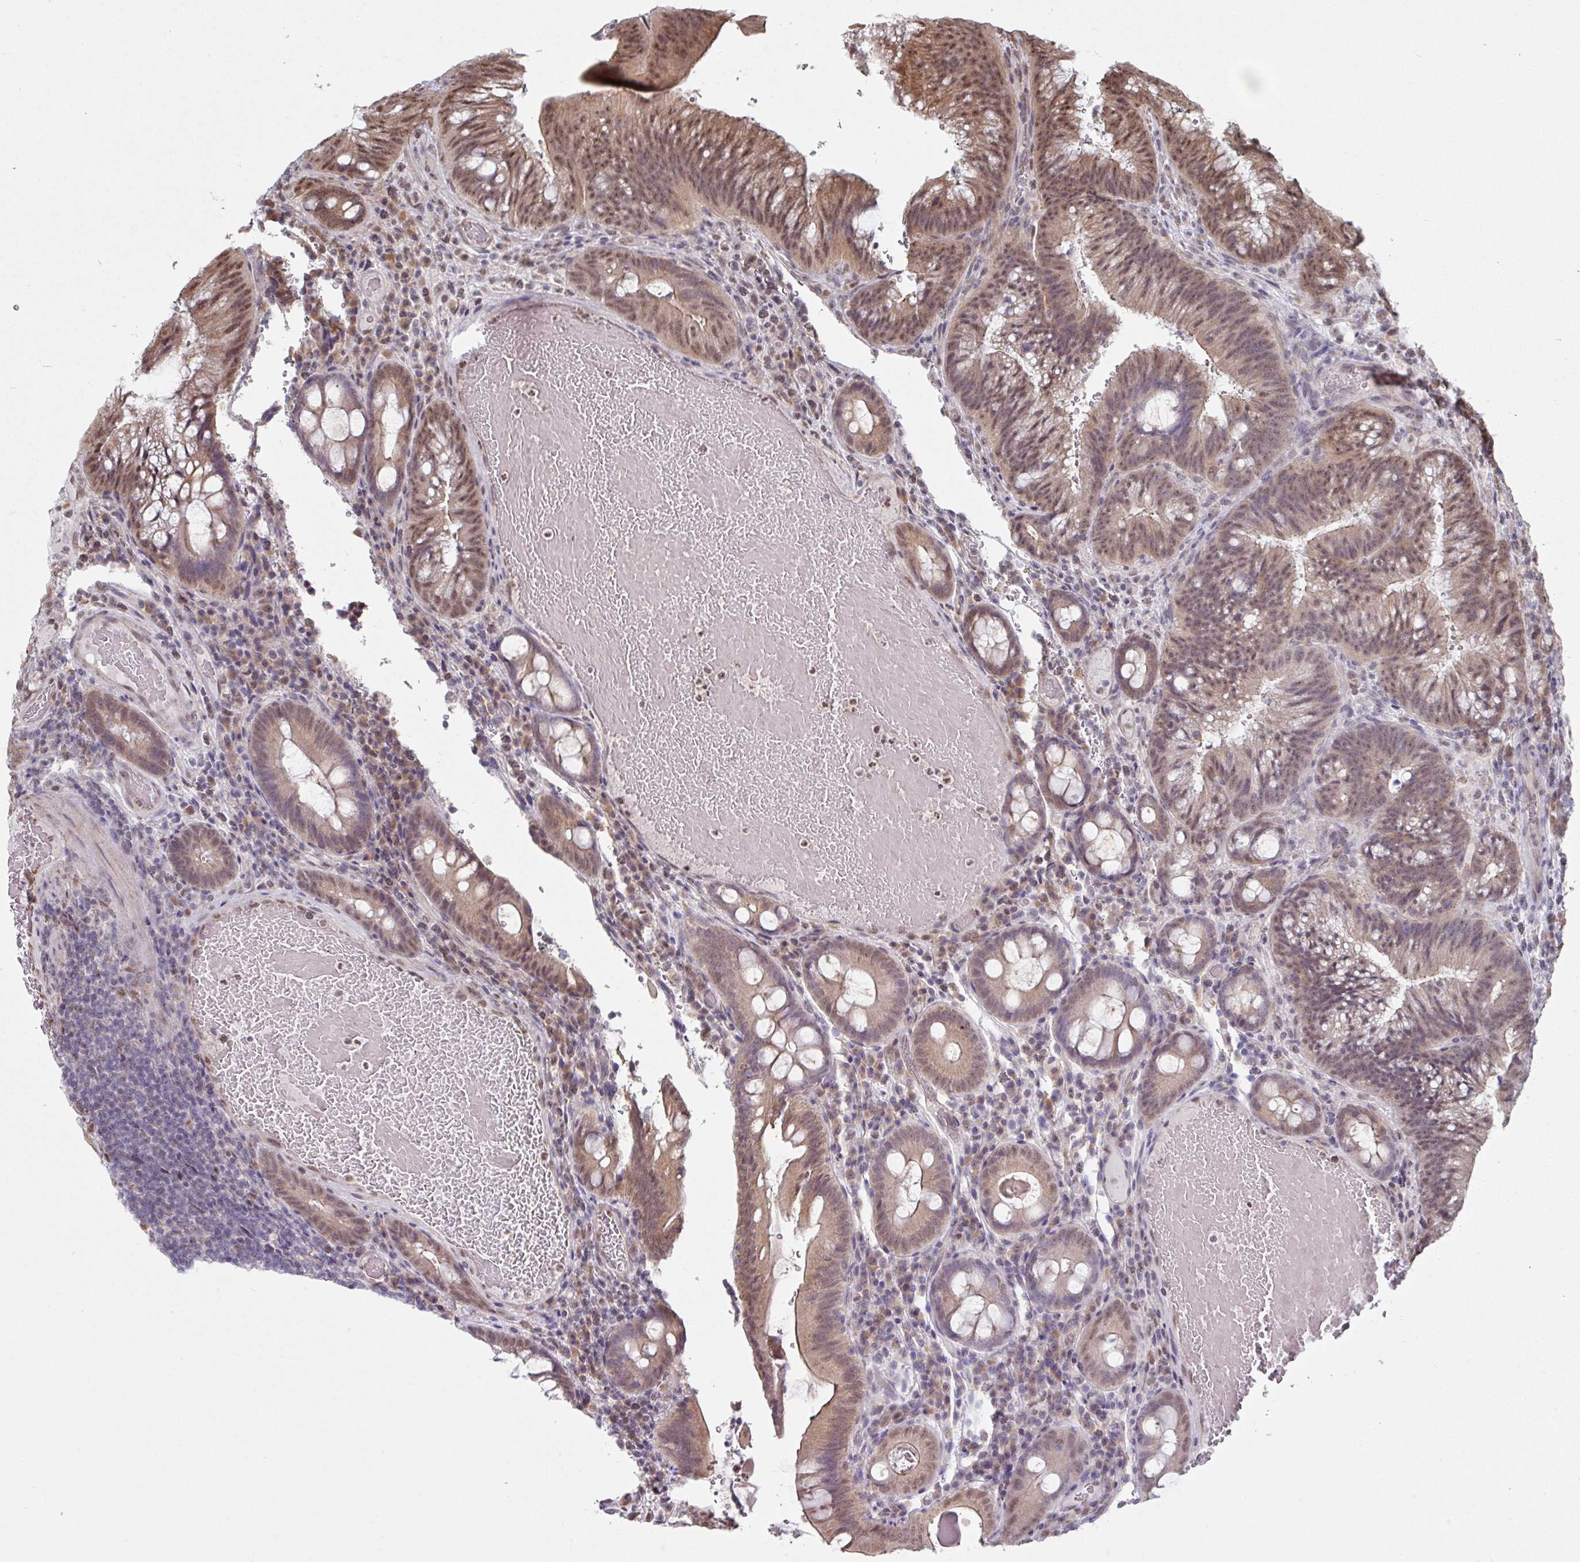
{"staining": {"intensity": "moderate", "quantity": ">75%", "location": "cytoplasmic/membranous,nuclear"}, "tissue": "colorectal cancer", "cell_type": "Tumor cells", "image_type": "cancer", "snomed": [{"axis": "morphology", "description": "Adenocarcinoma, NOS"}, {"axis": "topography", "description": "Colon"}], "caption": "Tumor cells exhibit moderate cytoplasmic/membranous and nuclear expression in approximately >75% of cells in colorectal adenocarcinoma. (Brightfield microscopy of DAB IHC at high magnification).", "gene": "TMED5", "patient": {"sex": "female", "age": 43}}